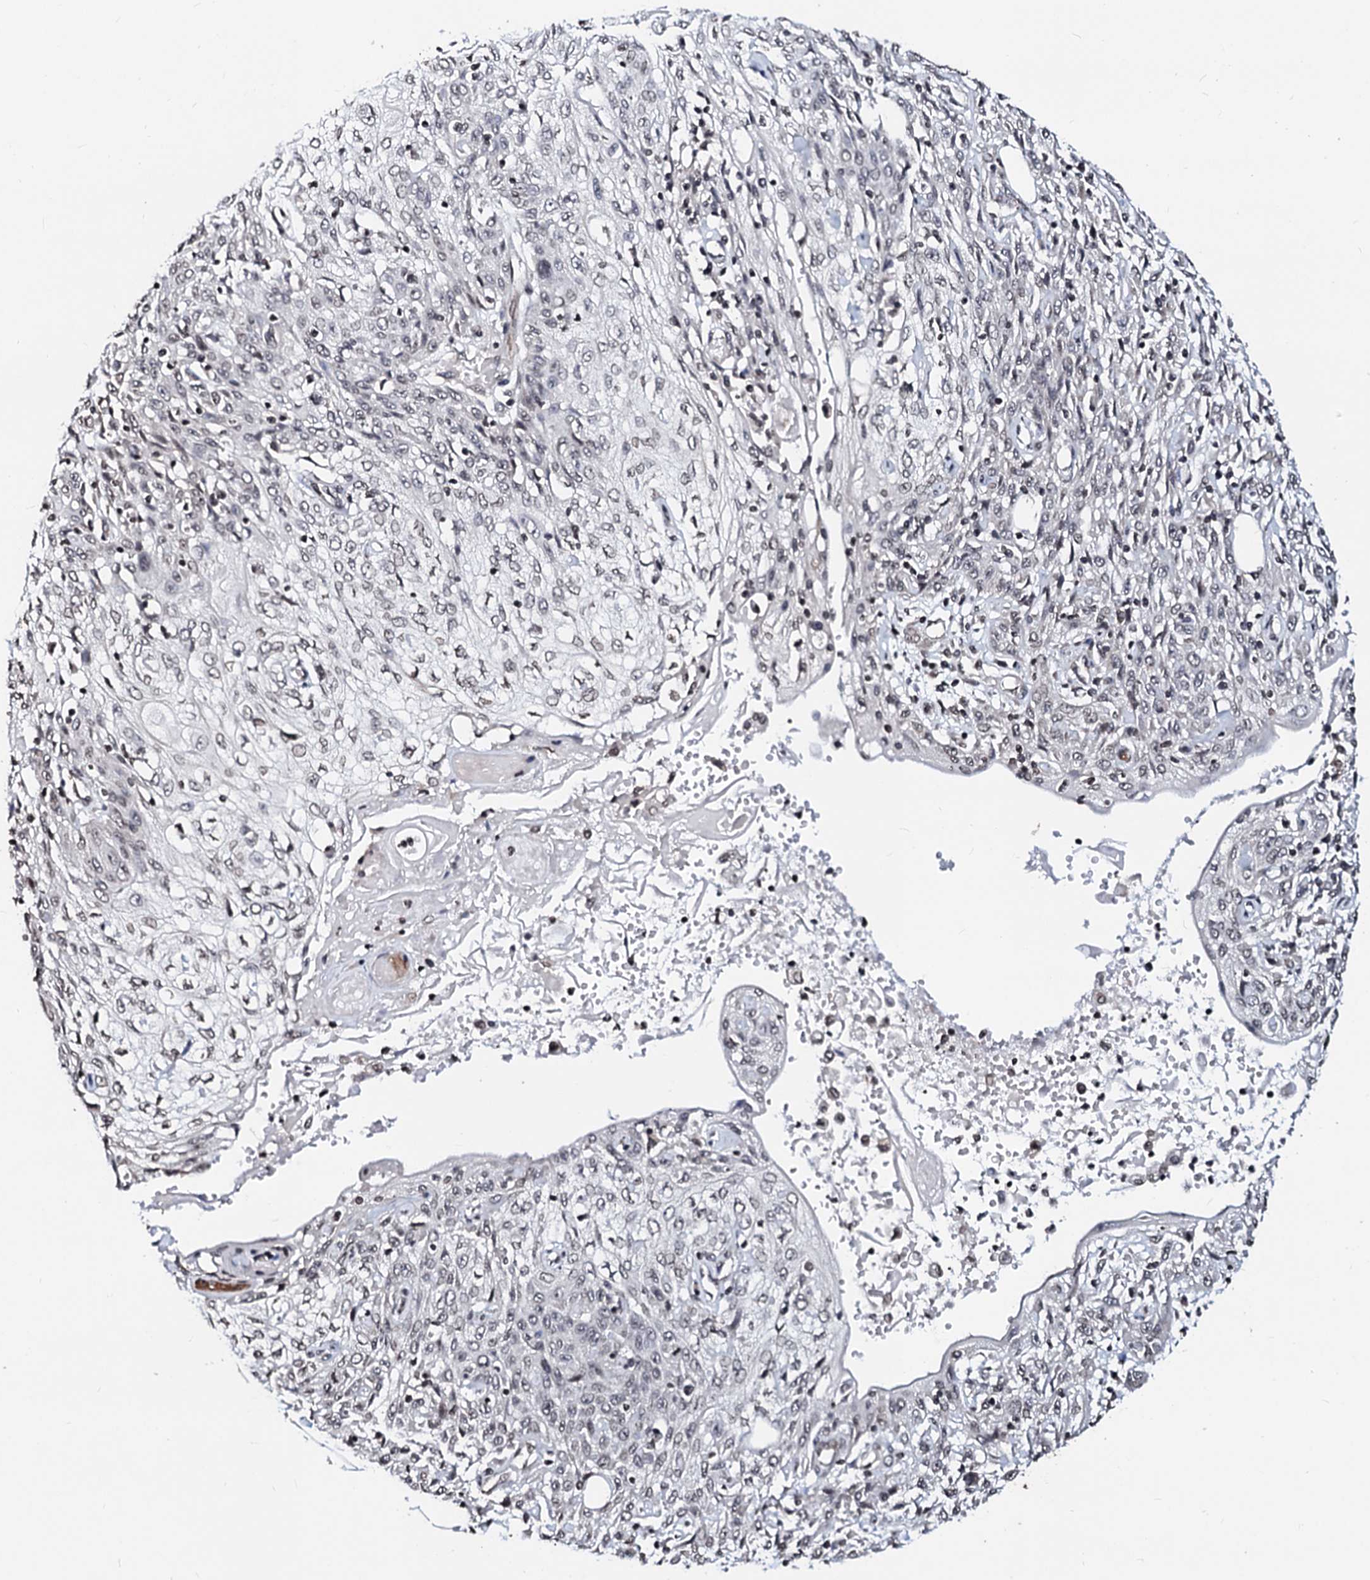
{"staining": {"intensity": "negative", "quantity": "none", "location": "none"}, "tissue": "skin cancer", "cell_type": "Tumor cells", "image_type": "cancer", "snomed": [{"axis": "morphology", "description": "Squamous cell carcinoma, NOS"}, {"axis": "morphology", "description": "Squamous cell carcinoma, metastatic, NOS"}, {"axis": "topography", "description": "Skin"}, {"axis": "topography", "description": "Lymph node"}], "caption": "High magnification brightfield microscopy of skin metastatic squamous cell carcinoma stained with DAB (brown) and counterstained with hematoxylin (blue): tumor cells show no significant expression. The staining is performed using DAB (3,3'-diaminobenzidine) brown chromogen with nuclei counter-stained in using hematoxylin.", "gene": "LSM11", "patient": {"sex": "male", "age": 75}}